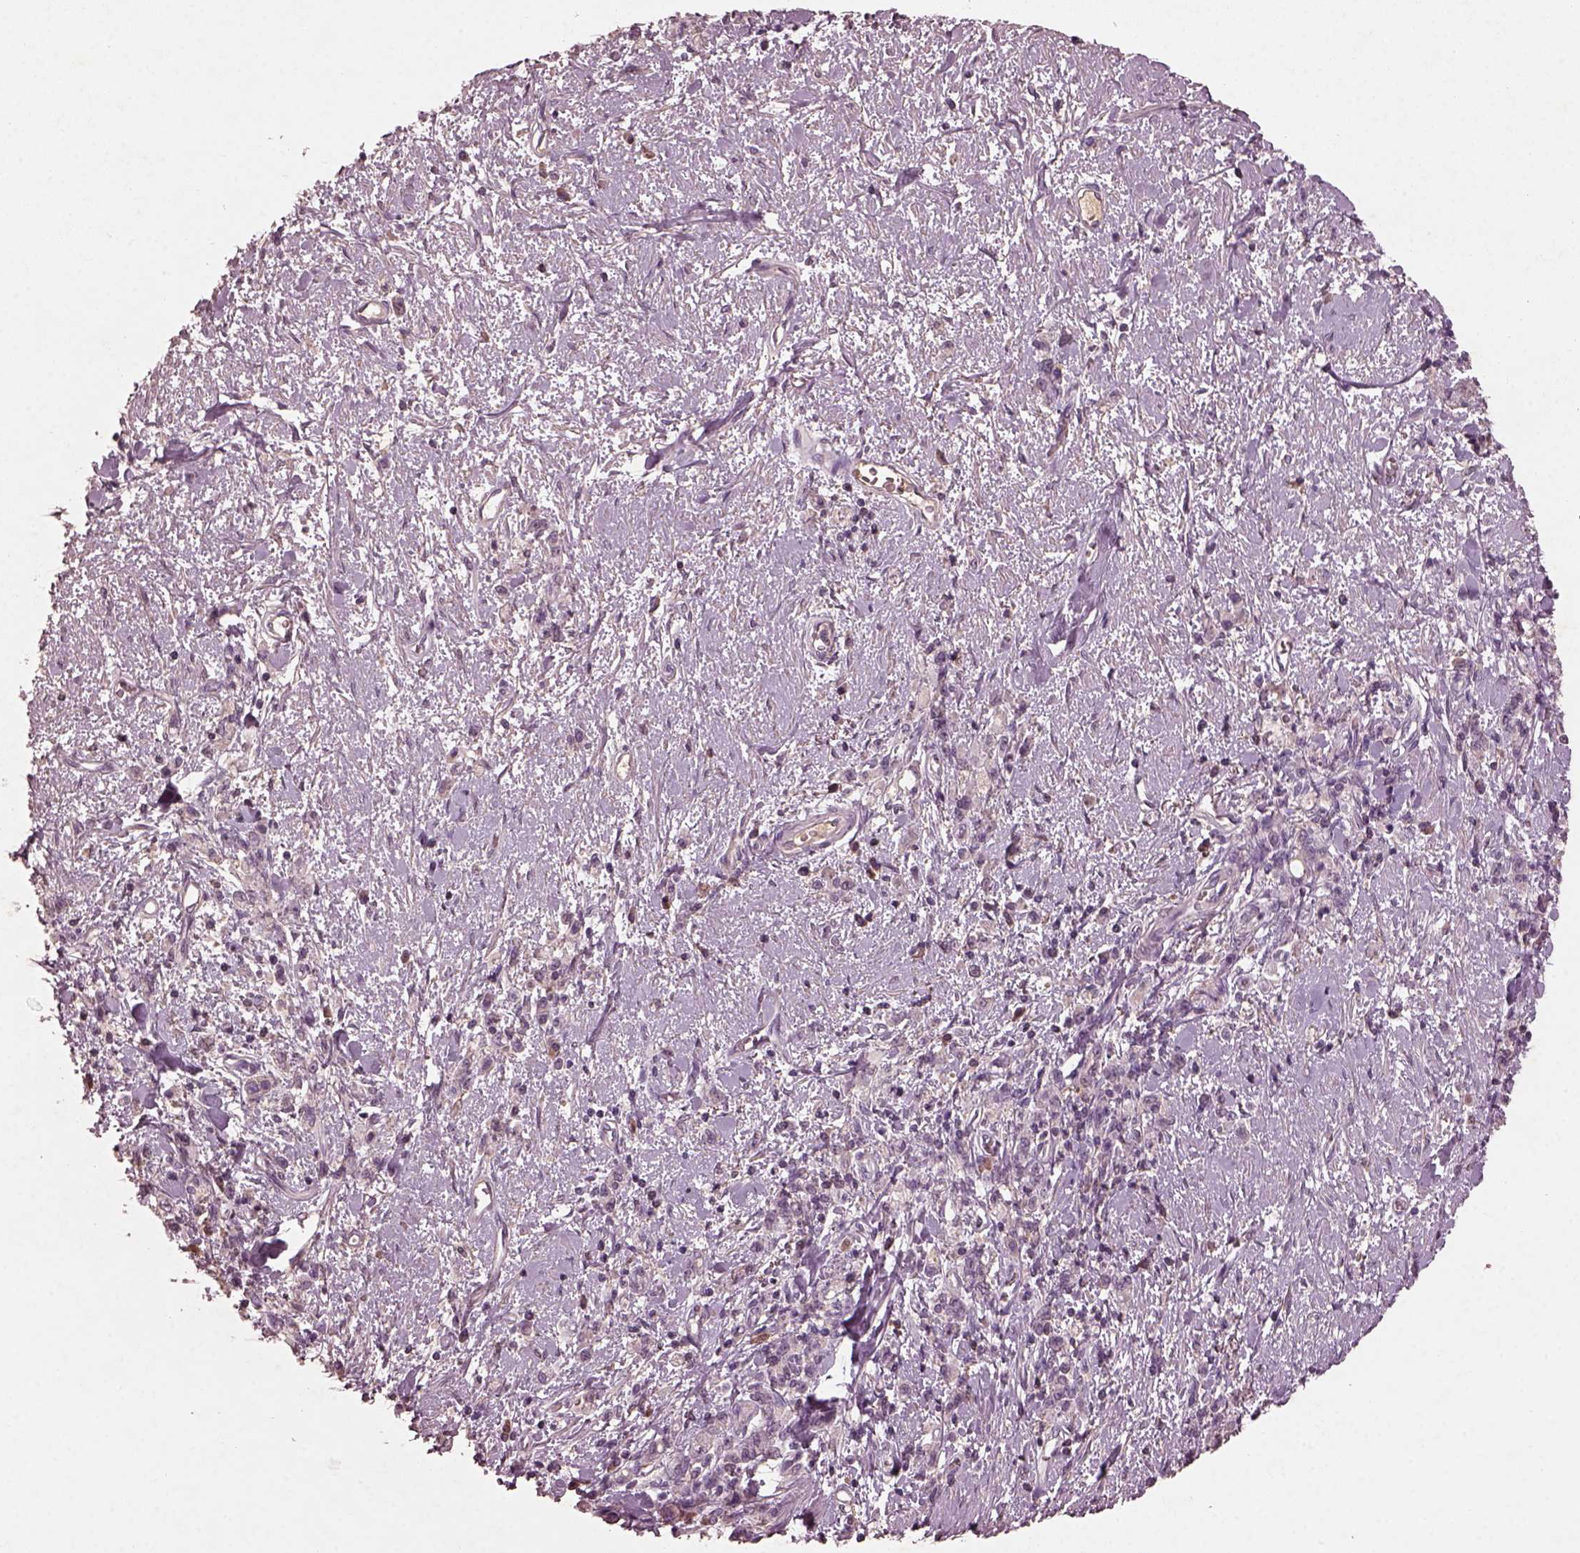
{"staining": {"intensity": "negative", "quantity": "none", "location": "none"}, "tissue": "stomach cancer", "cell_type": "Tumor cells", "image_type": "cancer", "snomed": [{"axis": "morphology", "description": "Adenocarcinoma, NOS"}, {"axis": "topography", "description": "Stomach"}], "caption": "Immunohistochemical staining of stomach adenocarcinoma exhibits no significant positivity in tumor cells.", "gene": "FRRS1L", "patient": {"sex": "male", "age": 77}}